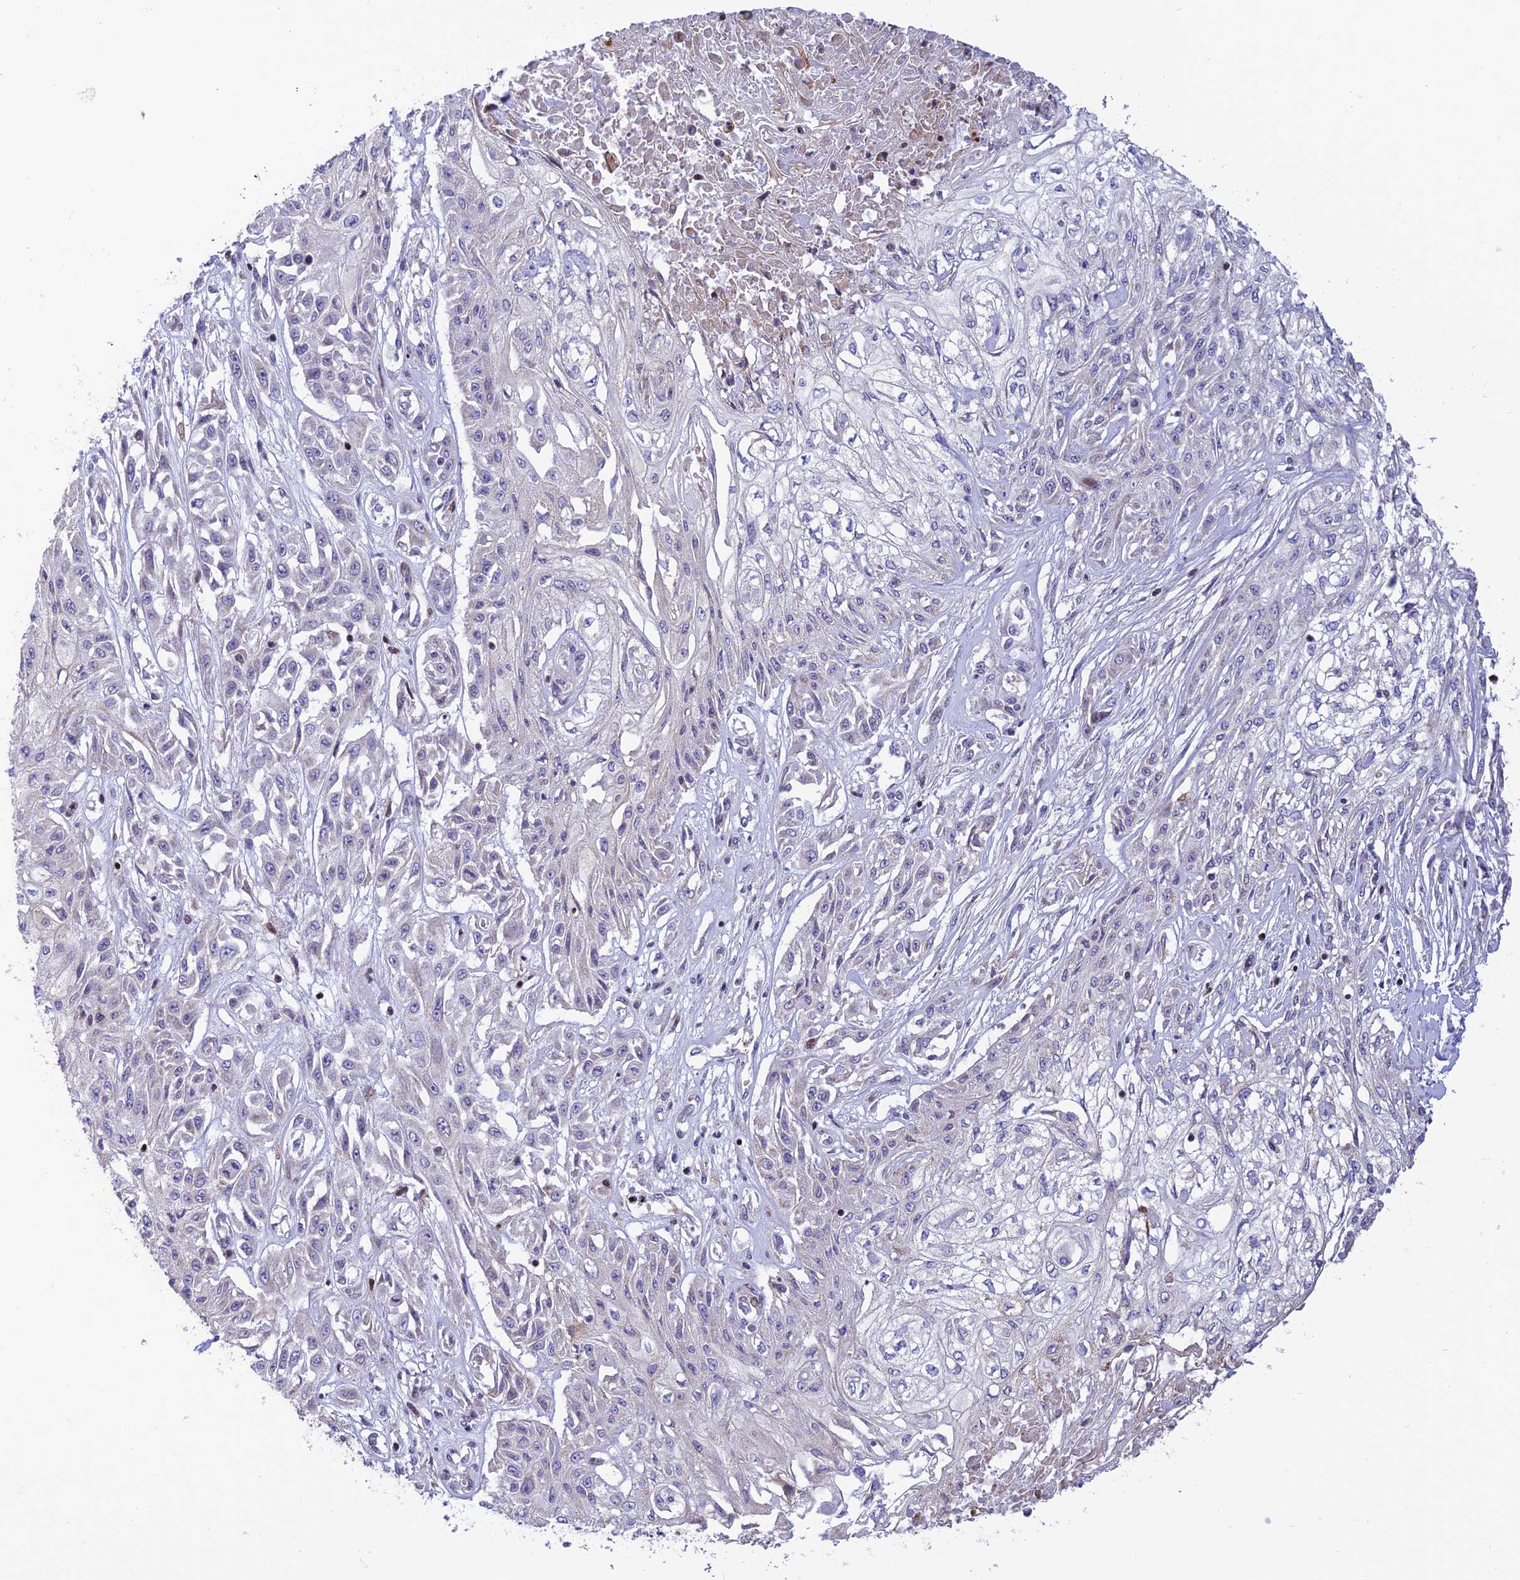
{"staining": {"intensity": "negative", "quantity": "none", "location": "none"}, "tissue": "skin cancer", "cell_type": "Tumor cells", "image_type": "cancer", "snomed": [{"axis": "morphology", "description": "Squamous cell carcinoma, NOS"}, {"axis": "morphology", "description": "Squamous cell carcinoma, metastatic, NOS"}, {"axis": "topography", "description": "Skin"}, {"axis": "topography", "description": "Lymph node"}], "caption": "Immunohistochemistry image of skin cancer stained for a protein (brown), which demonstrates no staining in tumor cells.", "gene": "FAM186B", "patient": {"sex": "male", "age": 75}}